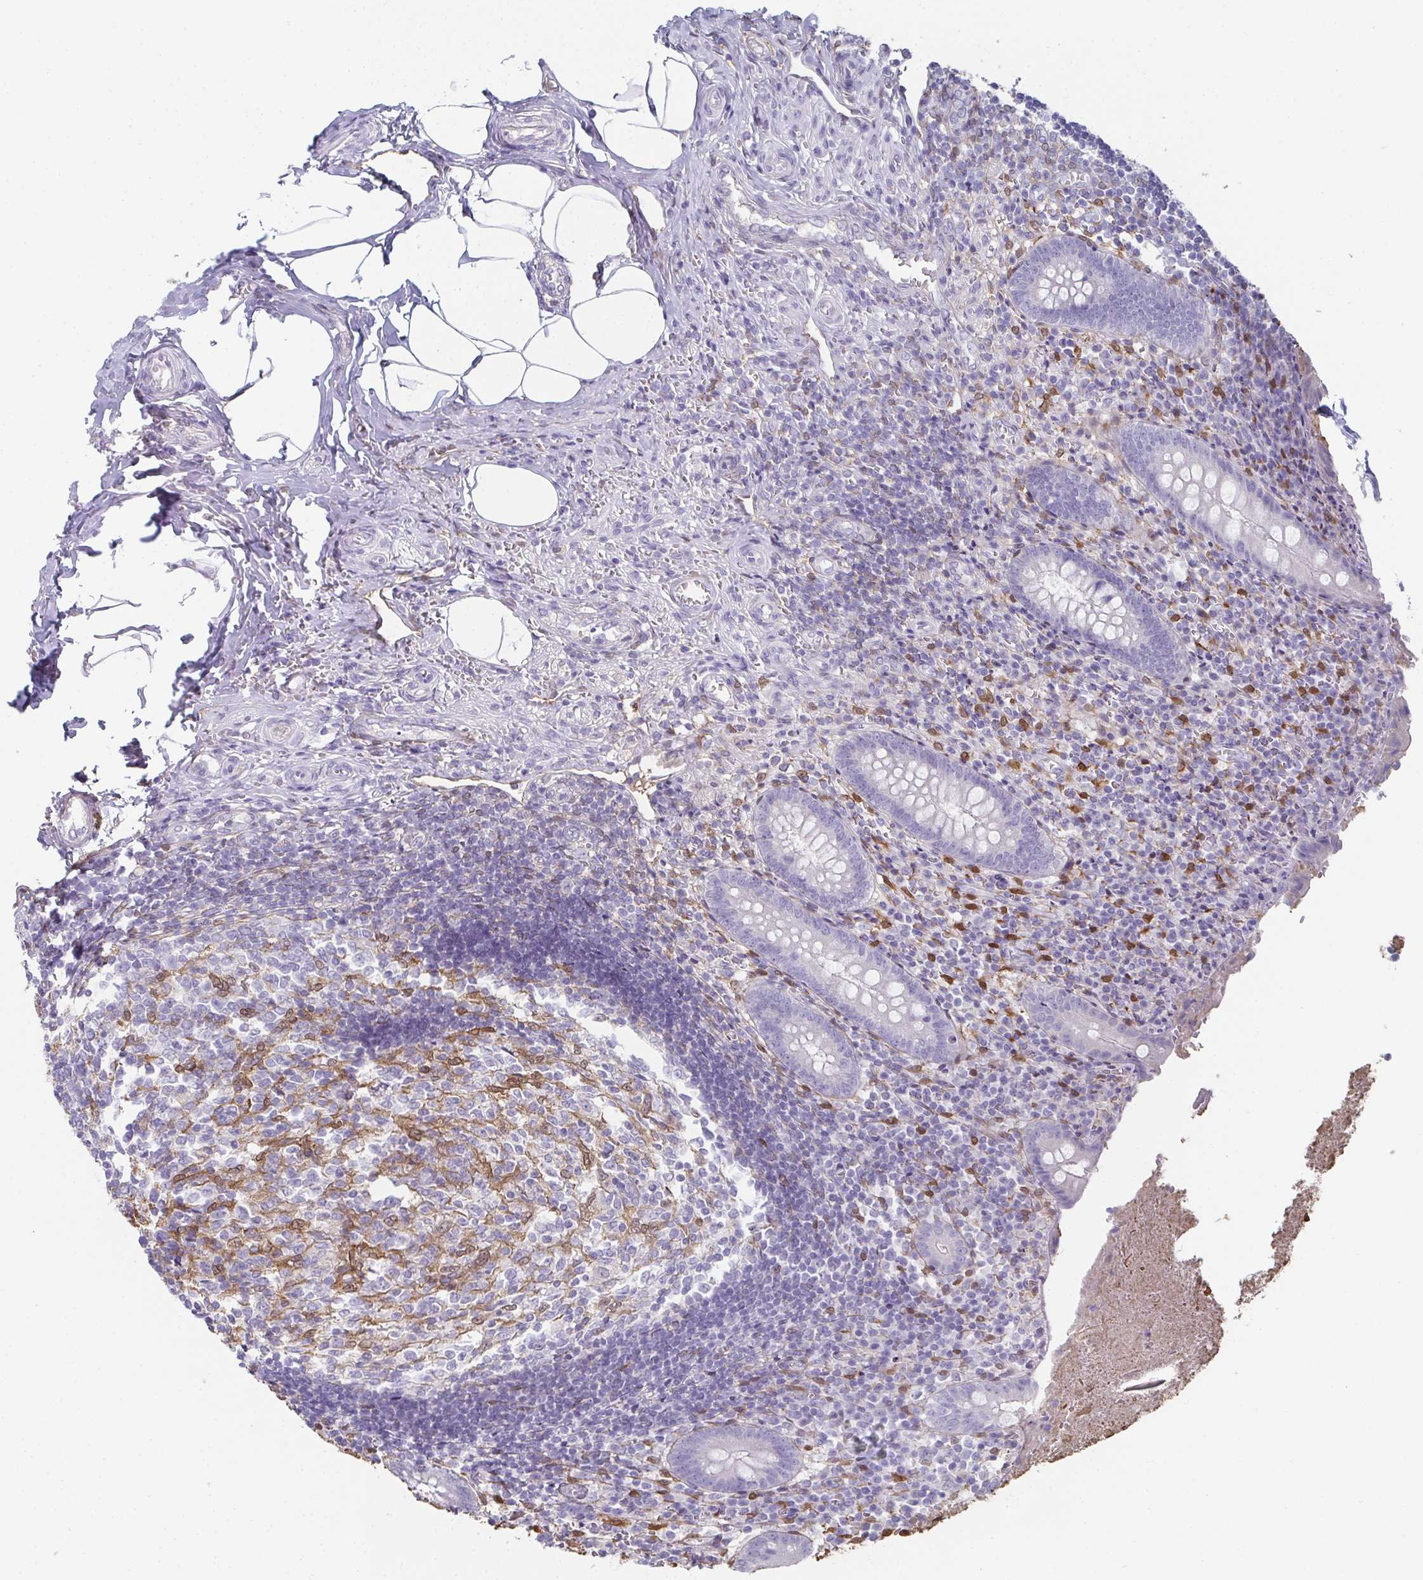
{"staining": {"intensity": "negative", "quantity": "none", "location": "none"}, "tissue": "appendix", "cell_type": "Glandular cells", "image_type": "normal", "snomed": [{"axis": "morphology", "description": "Normal tissue, NOS"}, {"axis": "topography", "description": "Appendix"}], "caption": "Appendix was stained to show a protein in brown. There is no significant expression in glandular cells. (Immunohistochemistry, brightfield microscopy, high magnification).", "gene": "RBP1", "patient": {"sex": "female", "age": 17}}